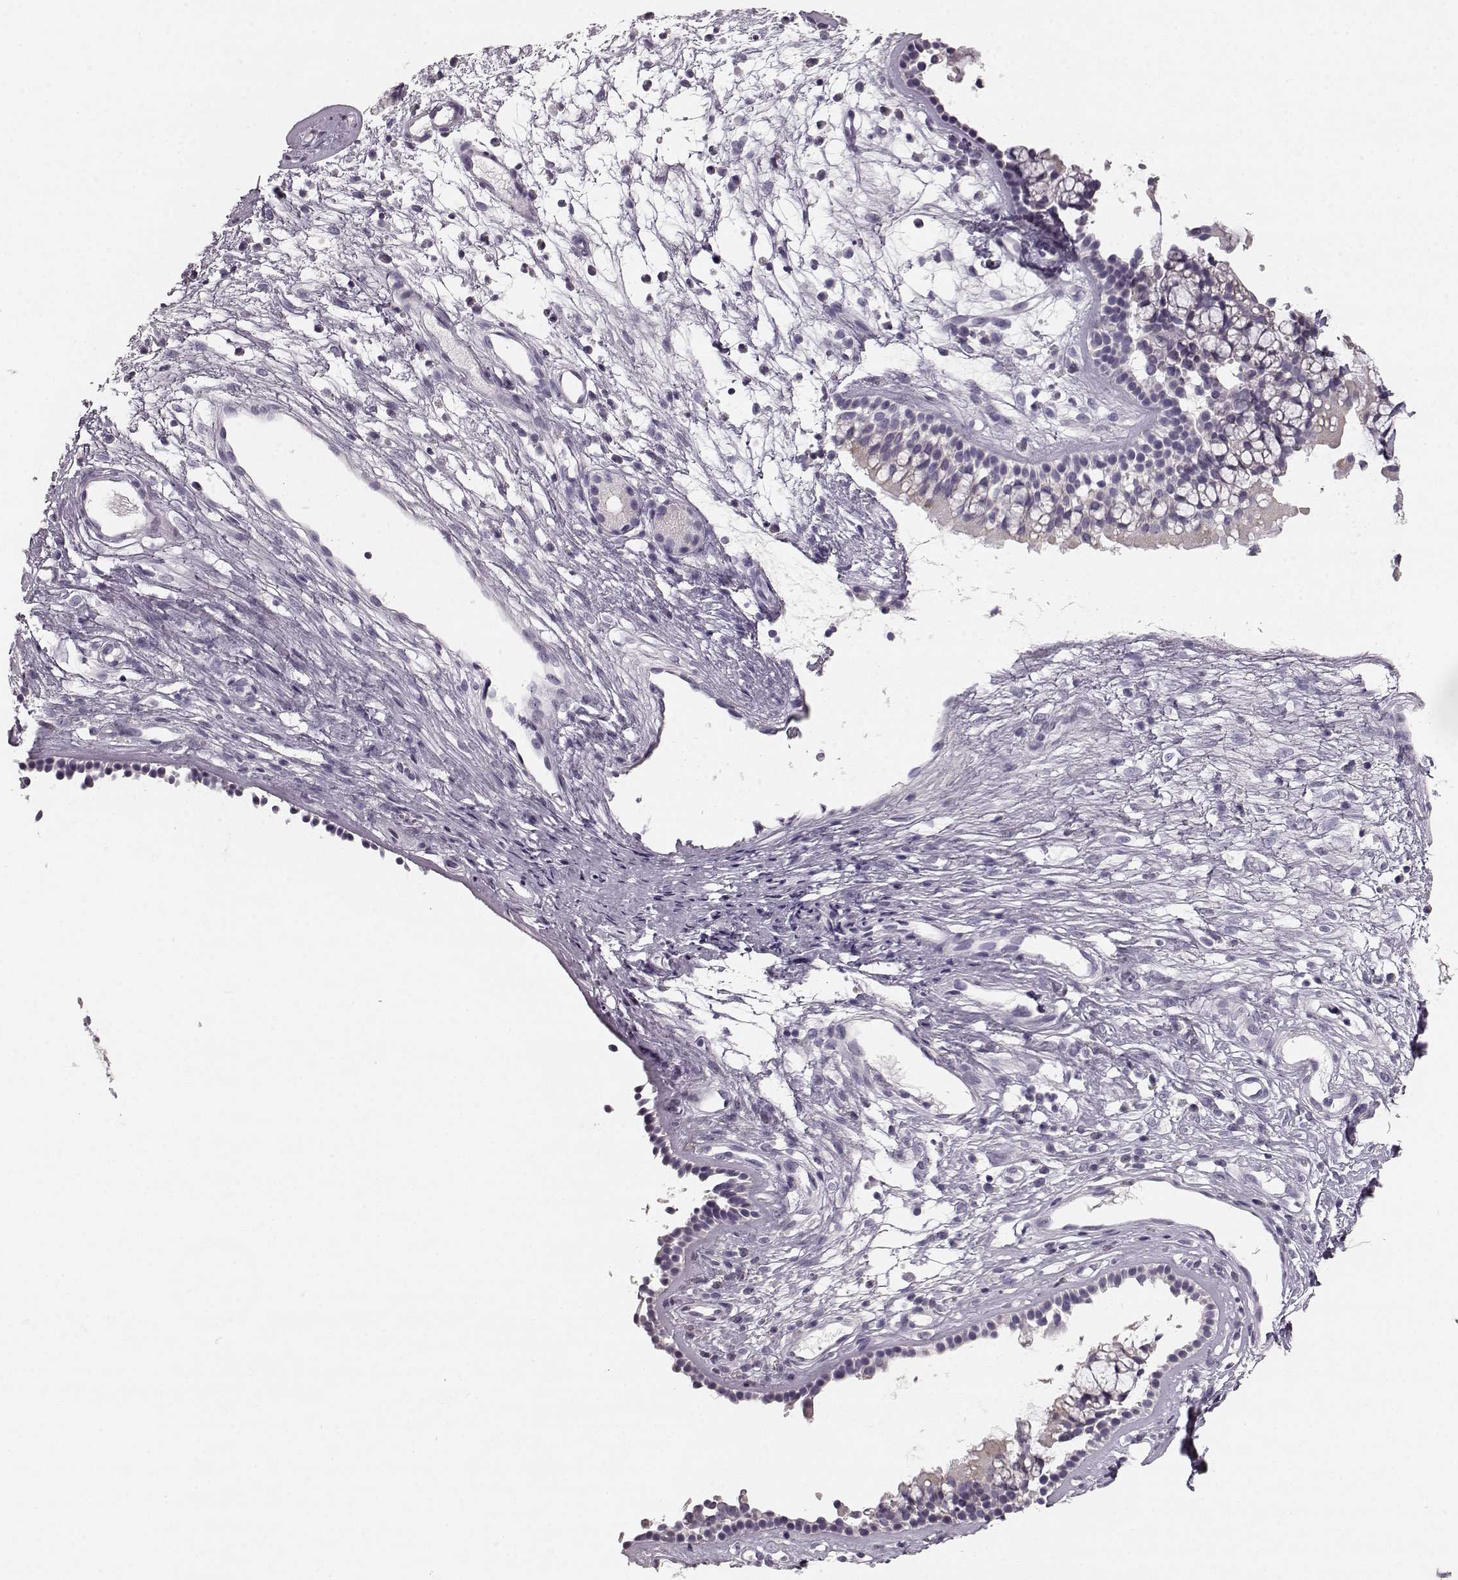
{"staining": {"intensity": "negative", "quantity": "none", "location": "none"}, "tissue": "nasopharynx", "cell_type": "Respiratory epithelial cells", "image_type": "normal", "snomed": [{"axis": "morphology", "description": "Normal tissue, NOS"}, {"axis": "topography", "description": "Nasopharynx"}], "caption": "DAB (3,3'-diaminobenzidine) immunohistochemical staining of normal human nasopharynx displays no significant staining in respiratory epithelial cells.", "gene": "KIAA0319", "patient": {"sex": "male", "age": 77}}